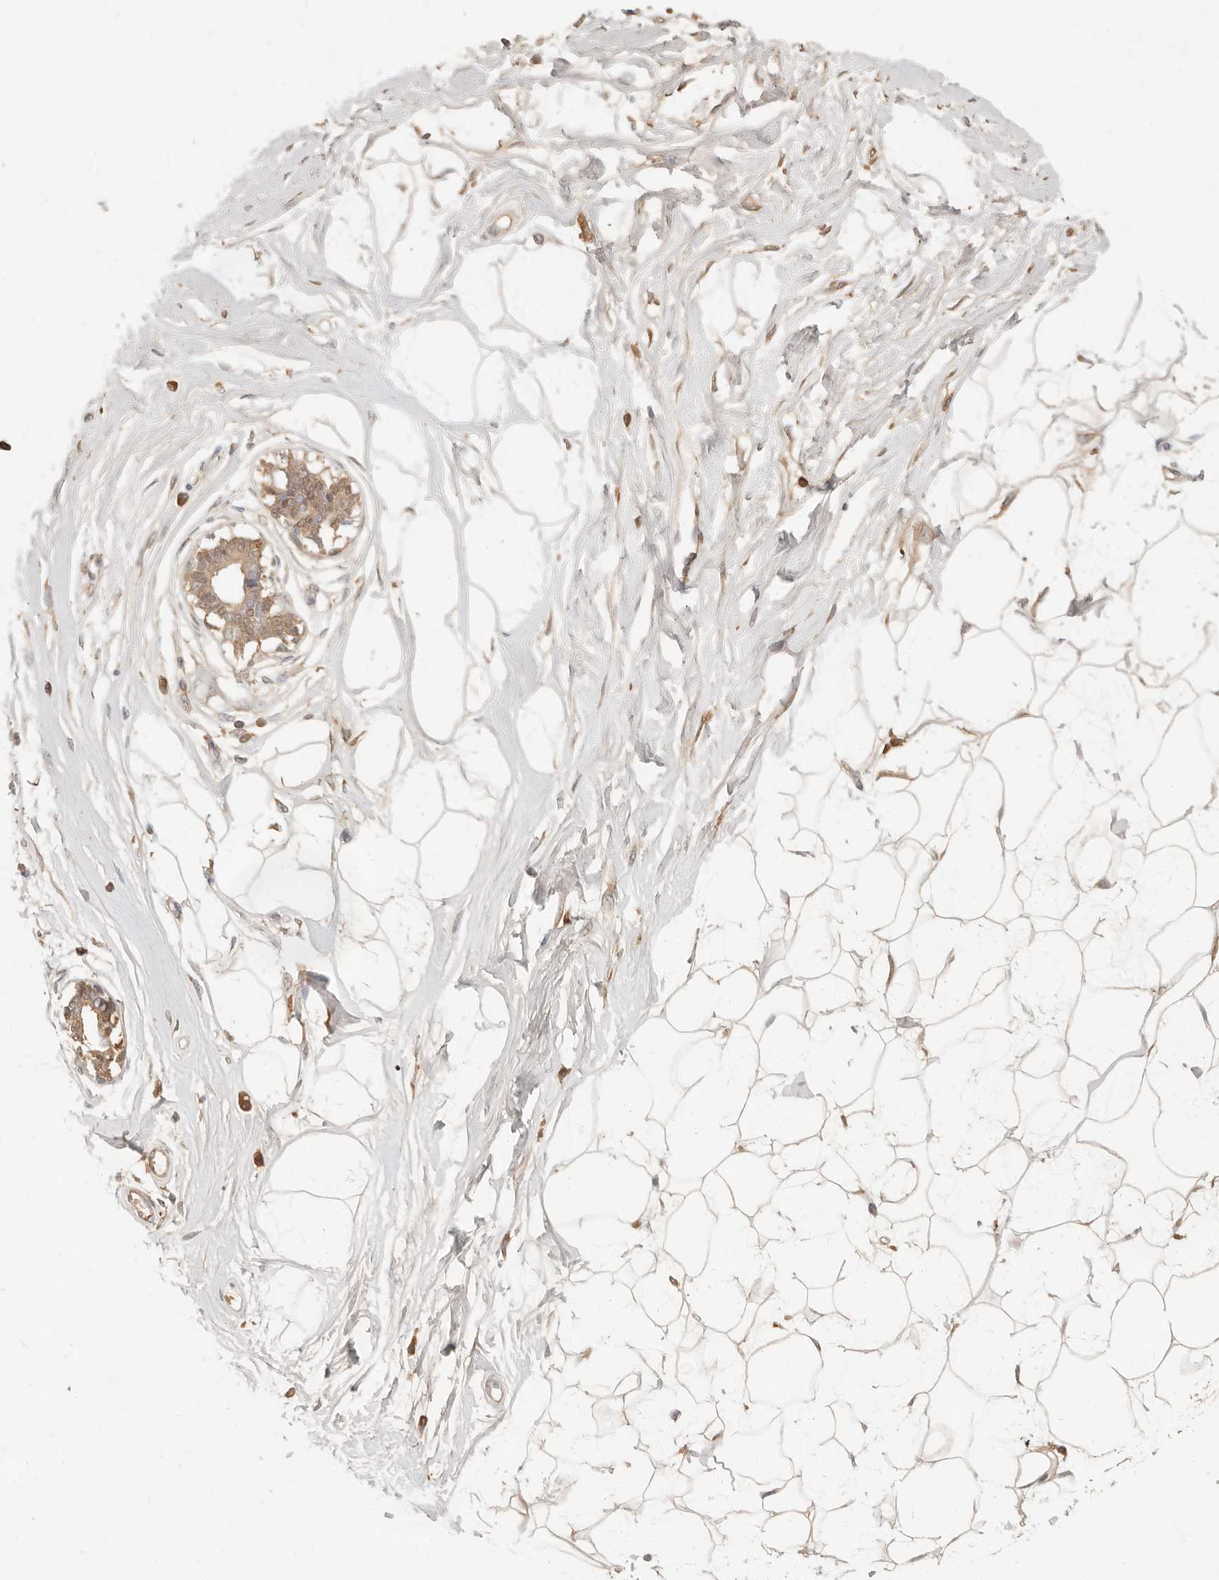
{"staining": {"intensity": "weak", "quantity": ">75%", "location": "cytoplasmic/membranous"}, "tissue": "breast", "cell_type": "Adipocytes", "image_type": "normal", "snomed": [{"axis": "morphology", "description": "Normal tissue, NOS"}, {"axis": "topography", "description": "Breast"}], "caption": "Protein expression analysis of normal human breast reveals weak cytoplasmic/membranous staining in approximately >75% of adipocytes. (DAB IHC with brightfield microscopy, high magnification).", "gene": "NECAP2", "patient": {"sex": "female", "age": 45}}